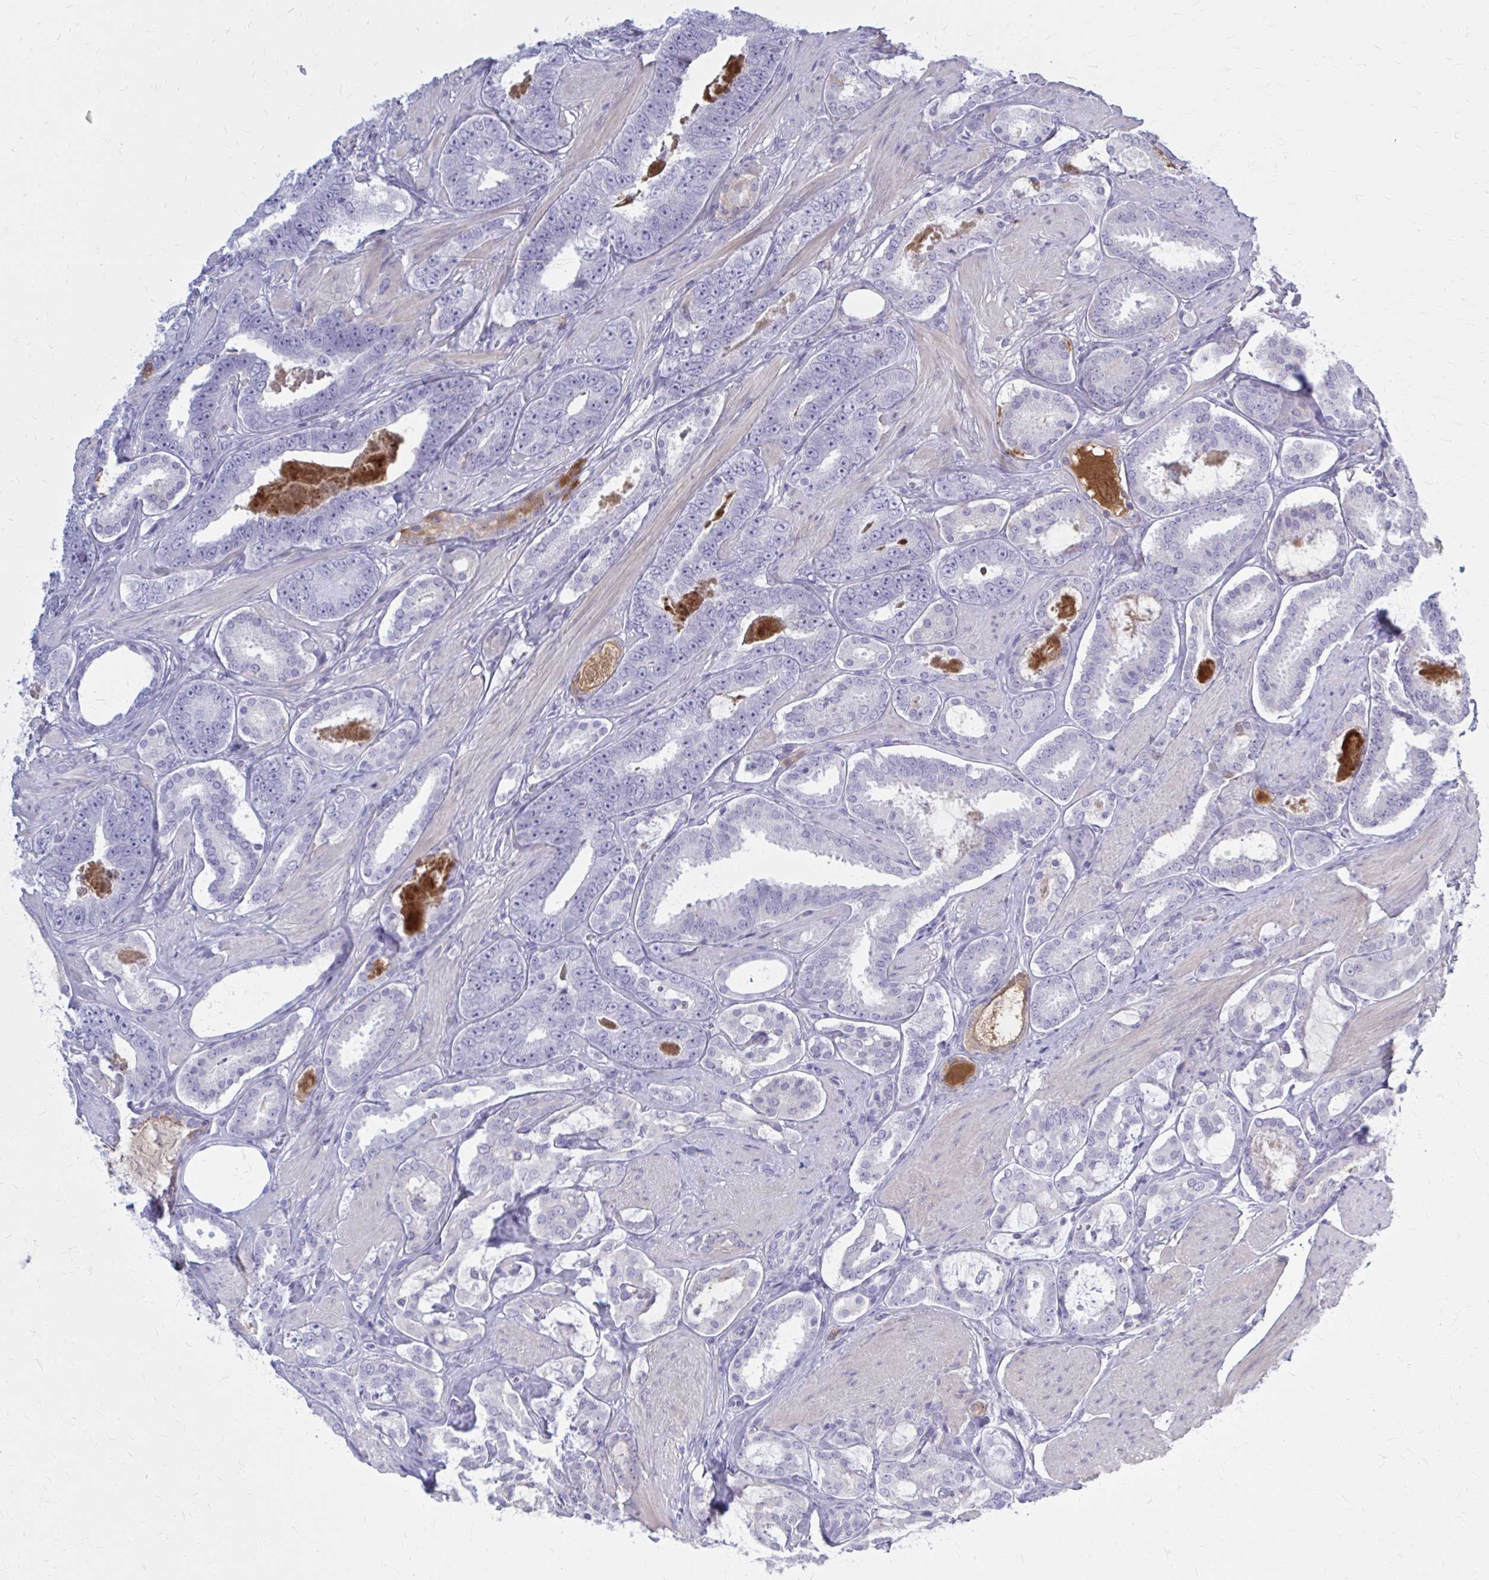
{"staining": {"intensity": "negative", "quantity": "none", "location": "none"}, "tissue": "prostate cancer", "cell_type": "Tumor cells", "image_type": "cancer", "snomed": [{"axis": "morphology", "description": "Adenocarcinoma, High grade"}, {"axis": "topography", "description": "Prostate"}], "caption": "Immunohistochemistry of prostate cancer reveals no positivity in tumor cells.", "gene": "SERPIND1", "patient": {"sex": "male", "age": 63}}